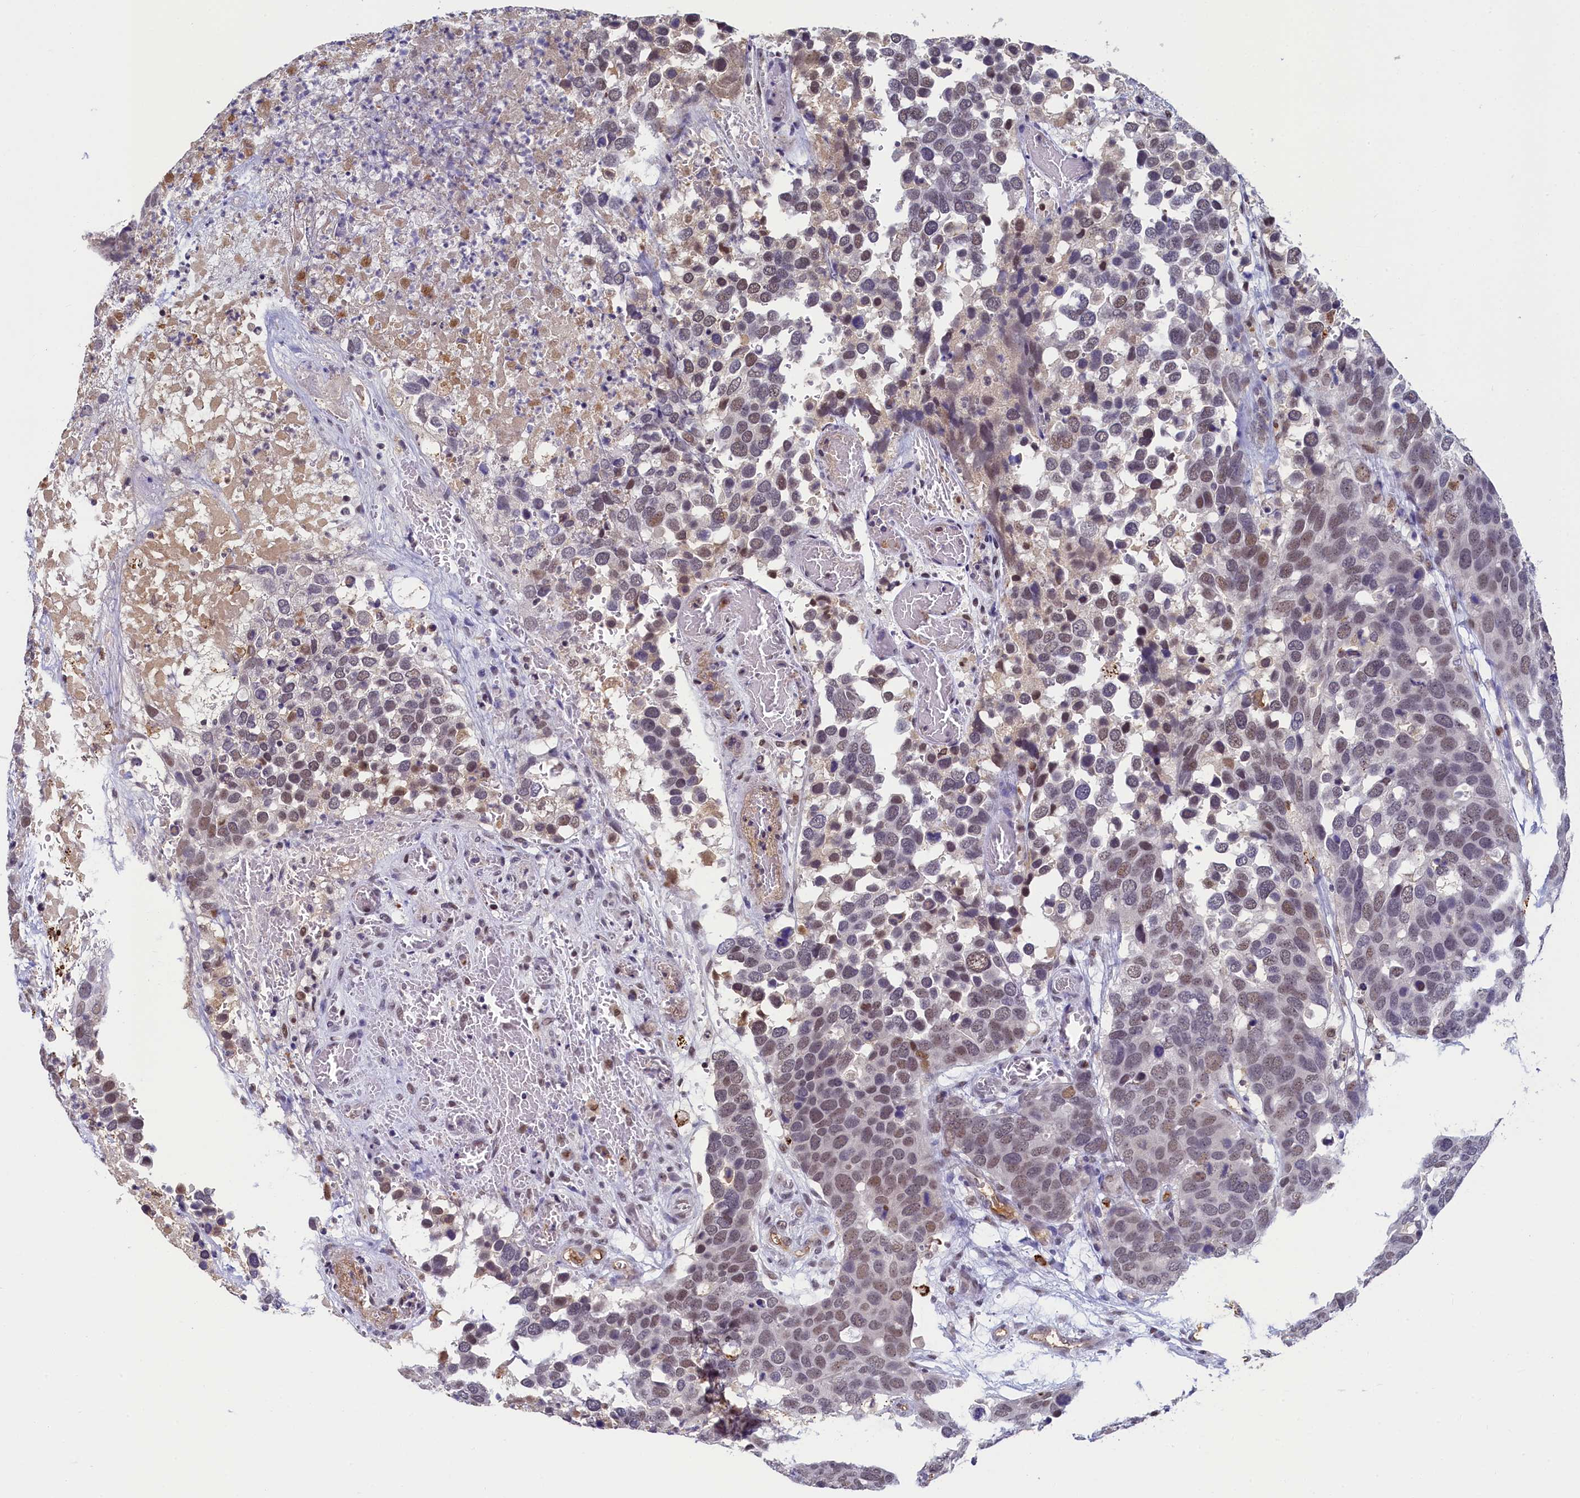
{"staining": {"intensity": "moderate", "quantity": "<25%", "location": "nuclear"}, "tissue": "breast cancer", "cell_type": "Tumor cells", "image_type": "cancer", "snomed": [{"axis": "morphology", "description": "Duct carcinoma"}, {"axis": "topography", "description": "Breast"}], "caption": "The micrograph shows a brown stain indicating the presence of a protein in the nuclear of tumor cells in breast cancer.", "gene": "INTS14", "patient": {"sex": "female", "age": 83}}